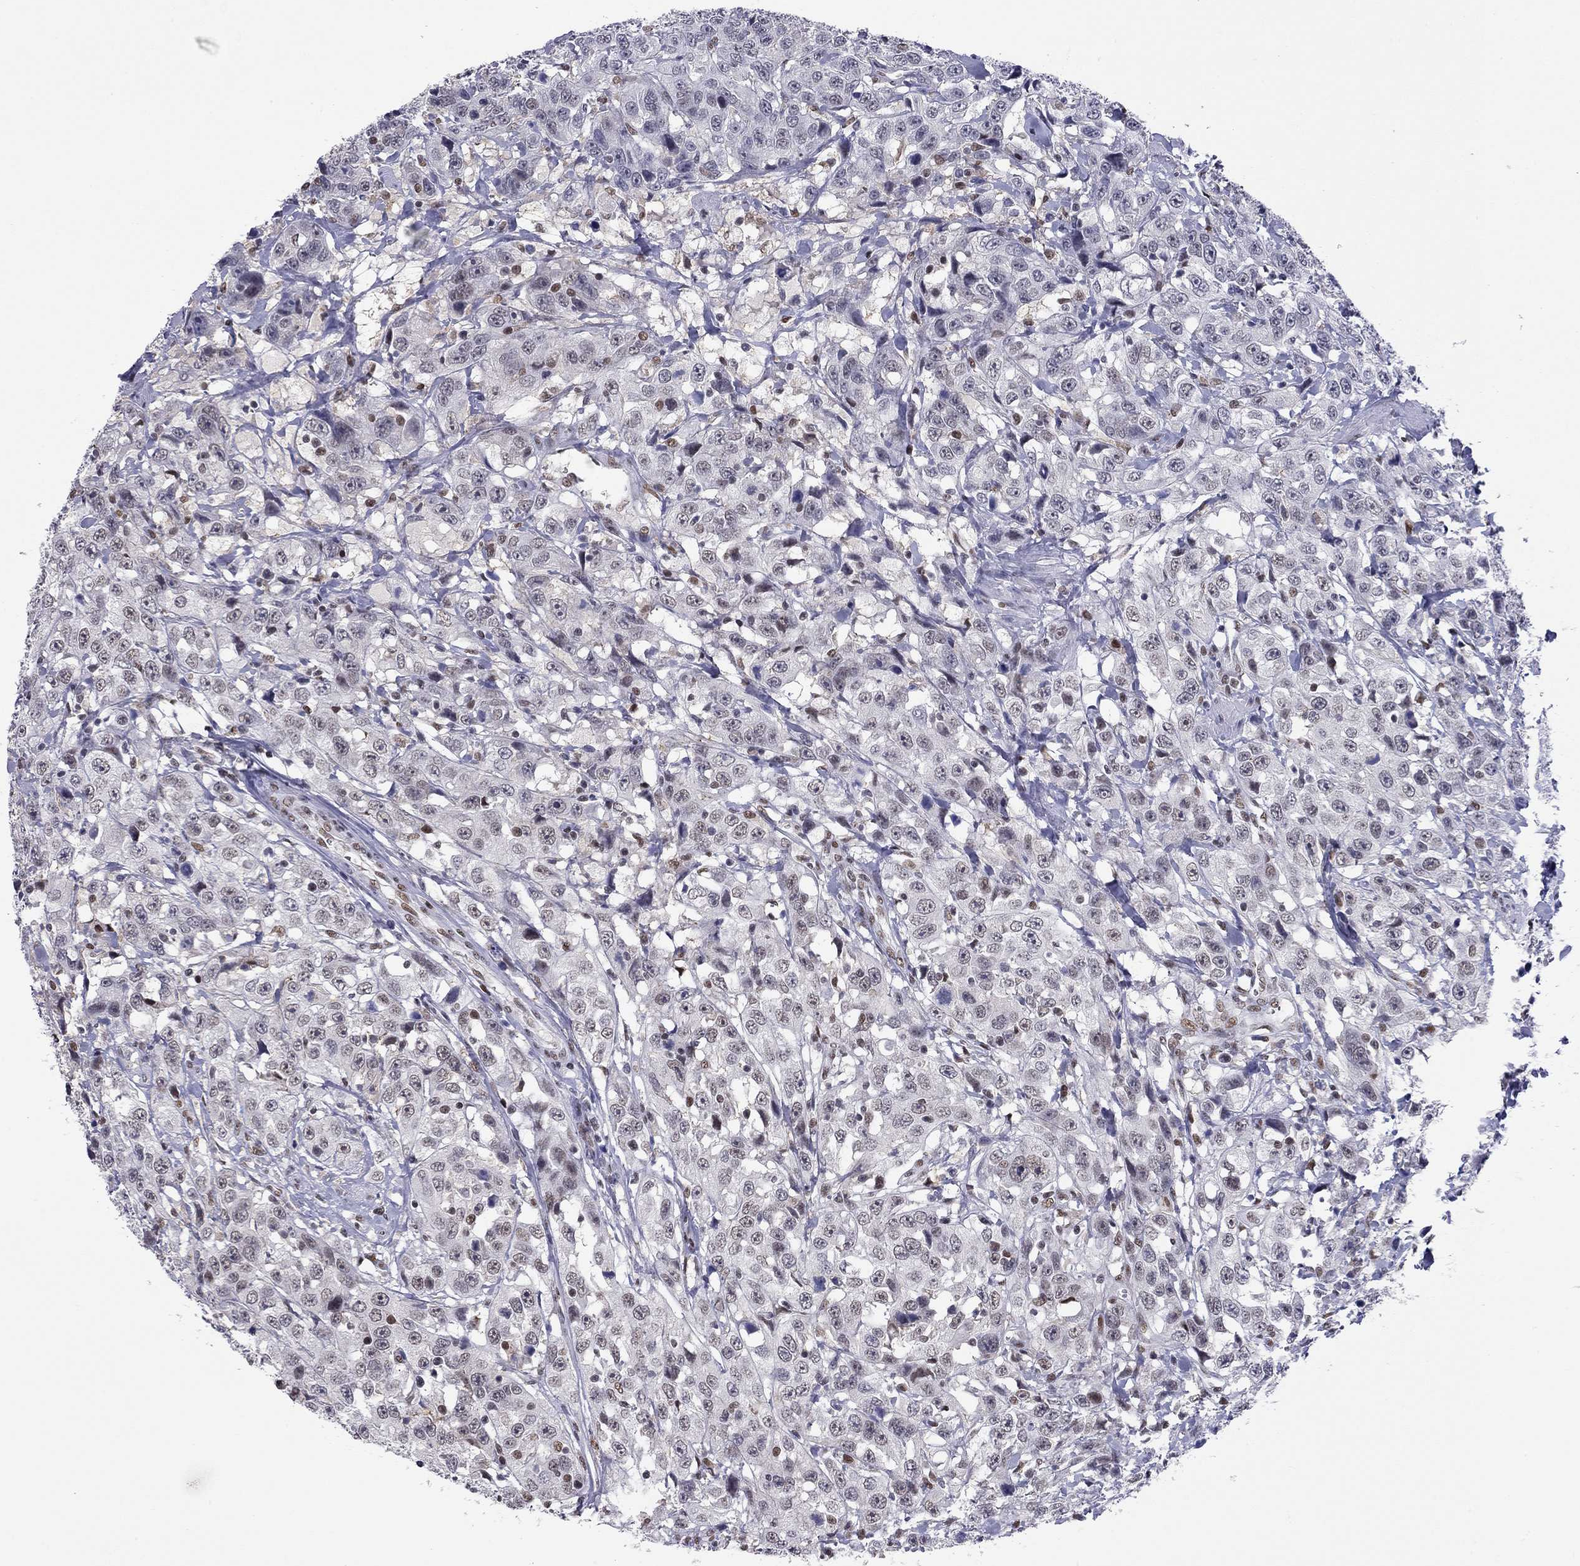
{"staining": {"intensity": "moderate", "quantity": "<25%", "location": "nuclear"}, "tissue": "urothelial cancer", "cell_type": "Tumor cells", "image_type": "cancer", "snomed": [{"axis": "morphology", "description": "Urothelial carcinoma, NOS"}, {"axis": "morphology", "description": "Urothelial carcinoma, High grade"}, {"axis": "topography", "description": "Urinary bladder"}], "caption": "Human transitional cell carcinoma stained for a protein (brown) exhibits moderate nuclear positive positivity in approximately <25% of tumor cells.", "gene": "DOT1L", "patient": {"sex": "female", "age": 73}}